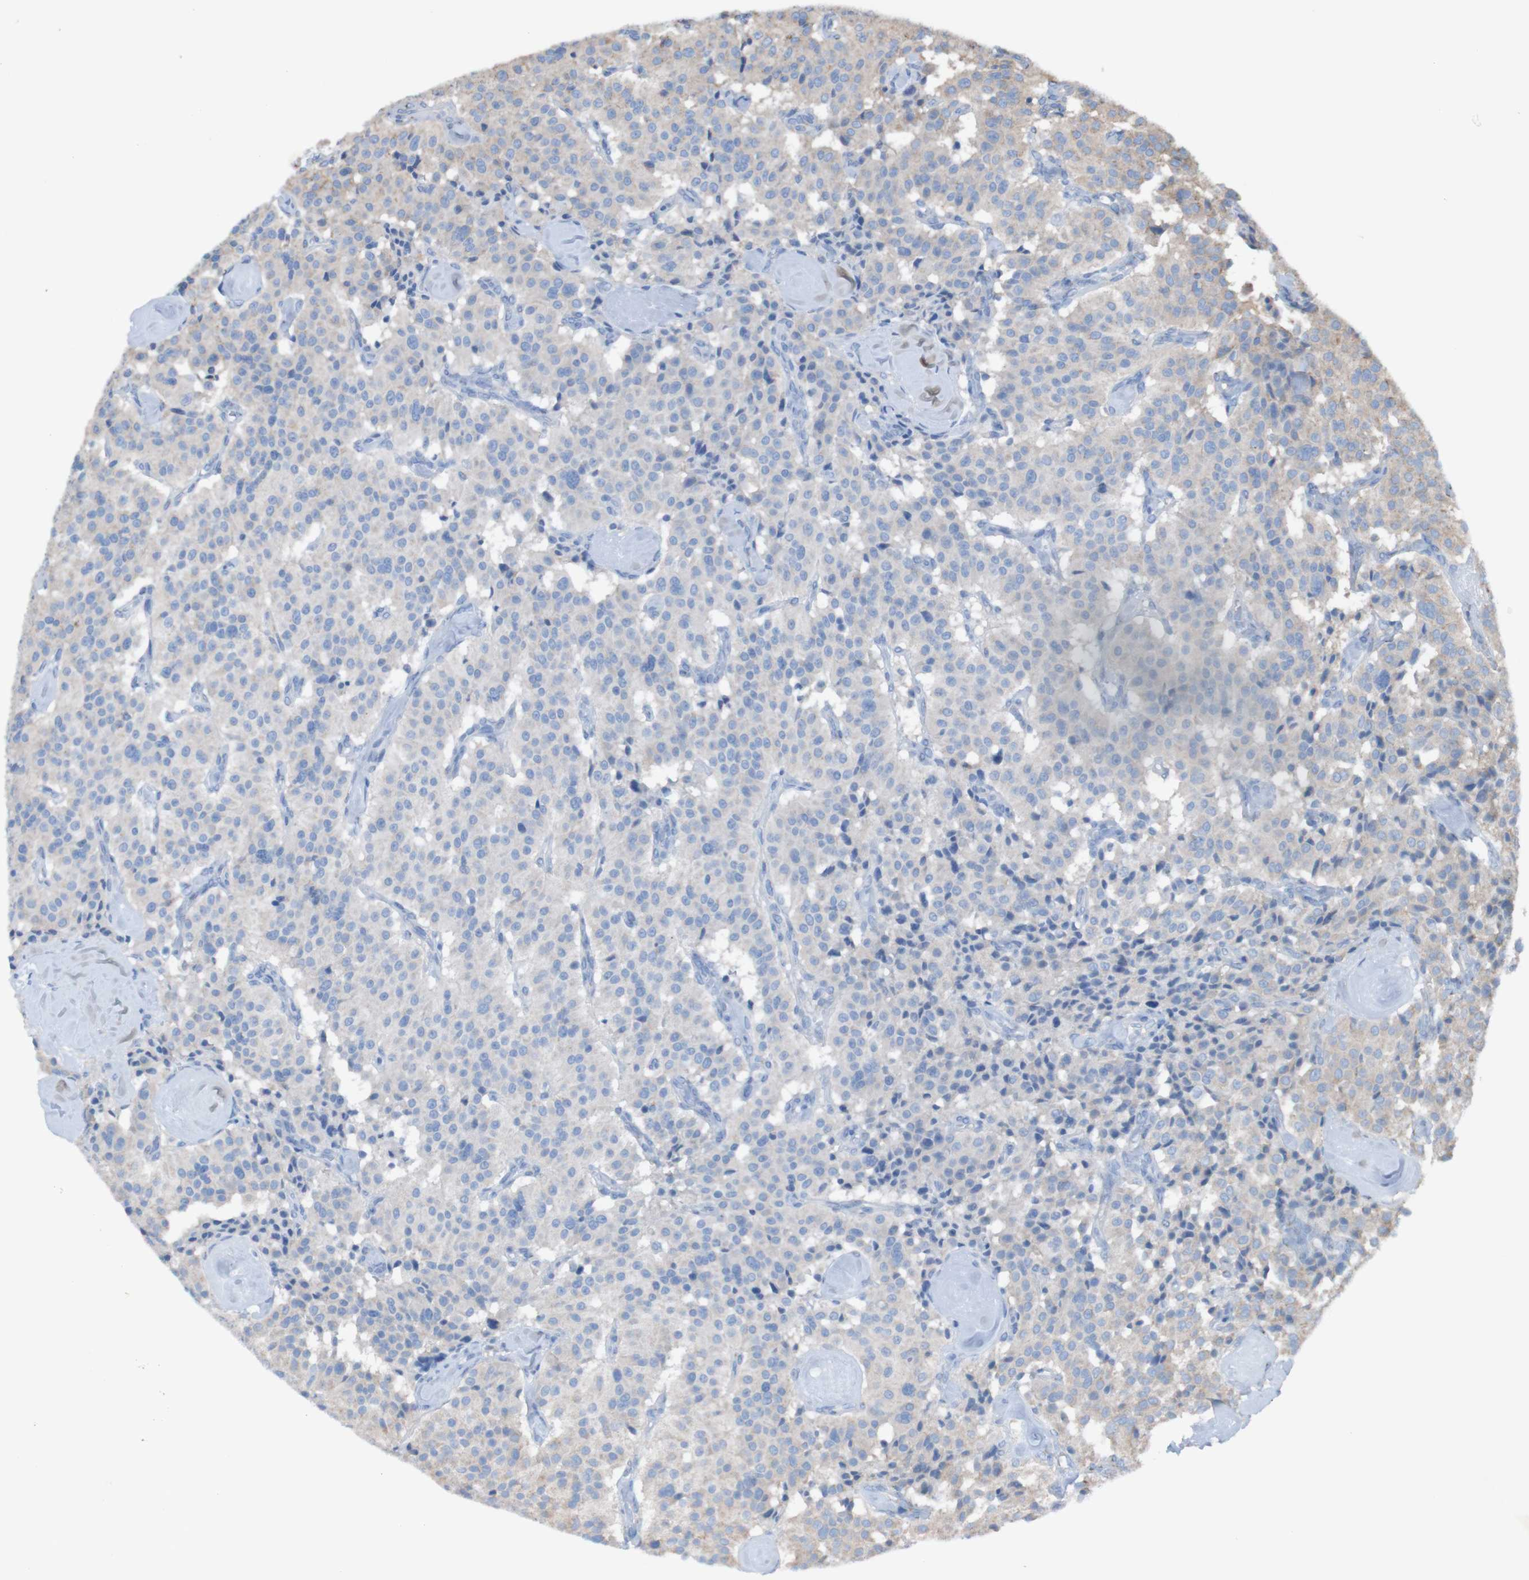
{"staining": {"intensity": "weak", "quantity": "<25%", "location": "cytoplasmic/membranous"}, "tissue": "carcinoid", "cell_type": "Tumor cells", "image_type": "cancer", "snomed": [{"axis": "morphology", "description": "Carcinoid, malignant, NOS"}, {"axis": "topography", "description": "Lung"}], "caption": "The micrograph exhibits no staining of tumor cells in carcinoid.", "gene": "MINAR1", "patient": {"sex": "male", "age": 30}}